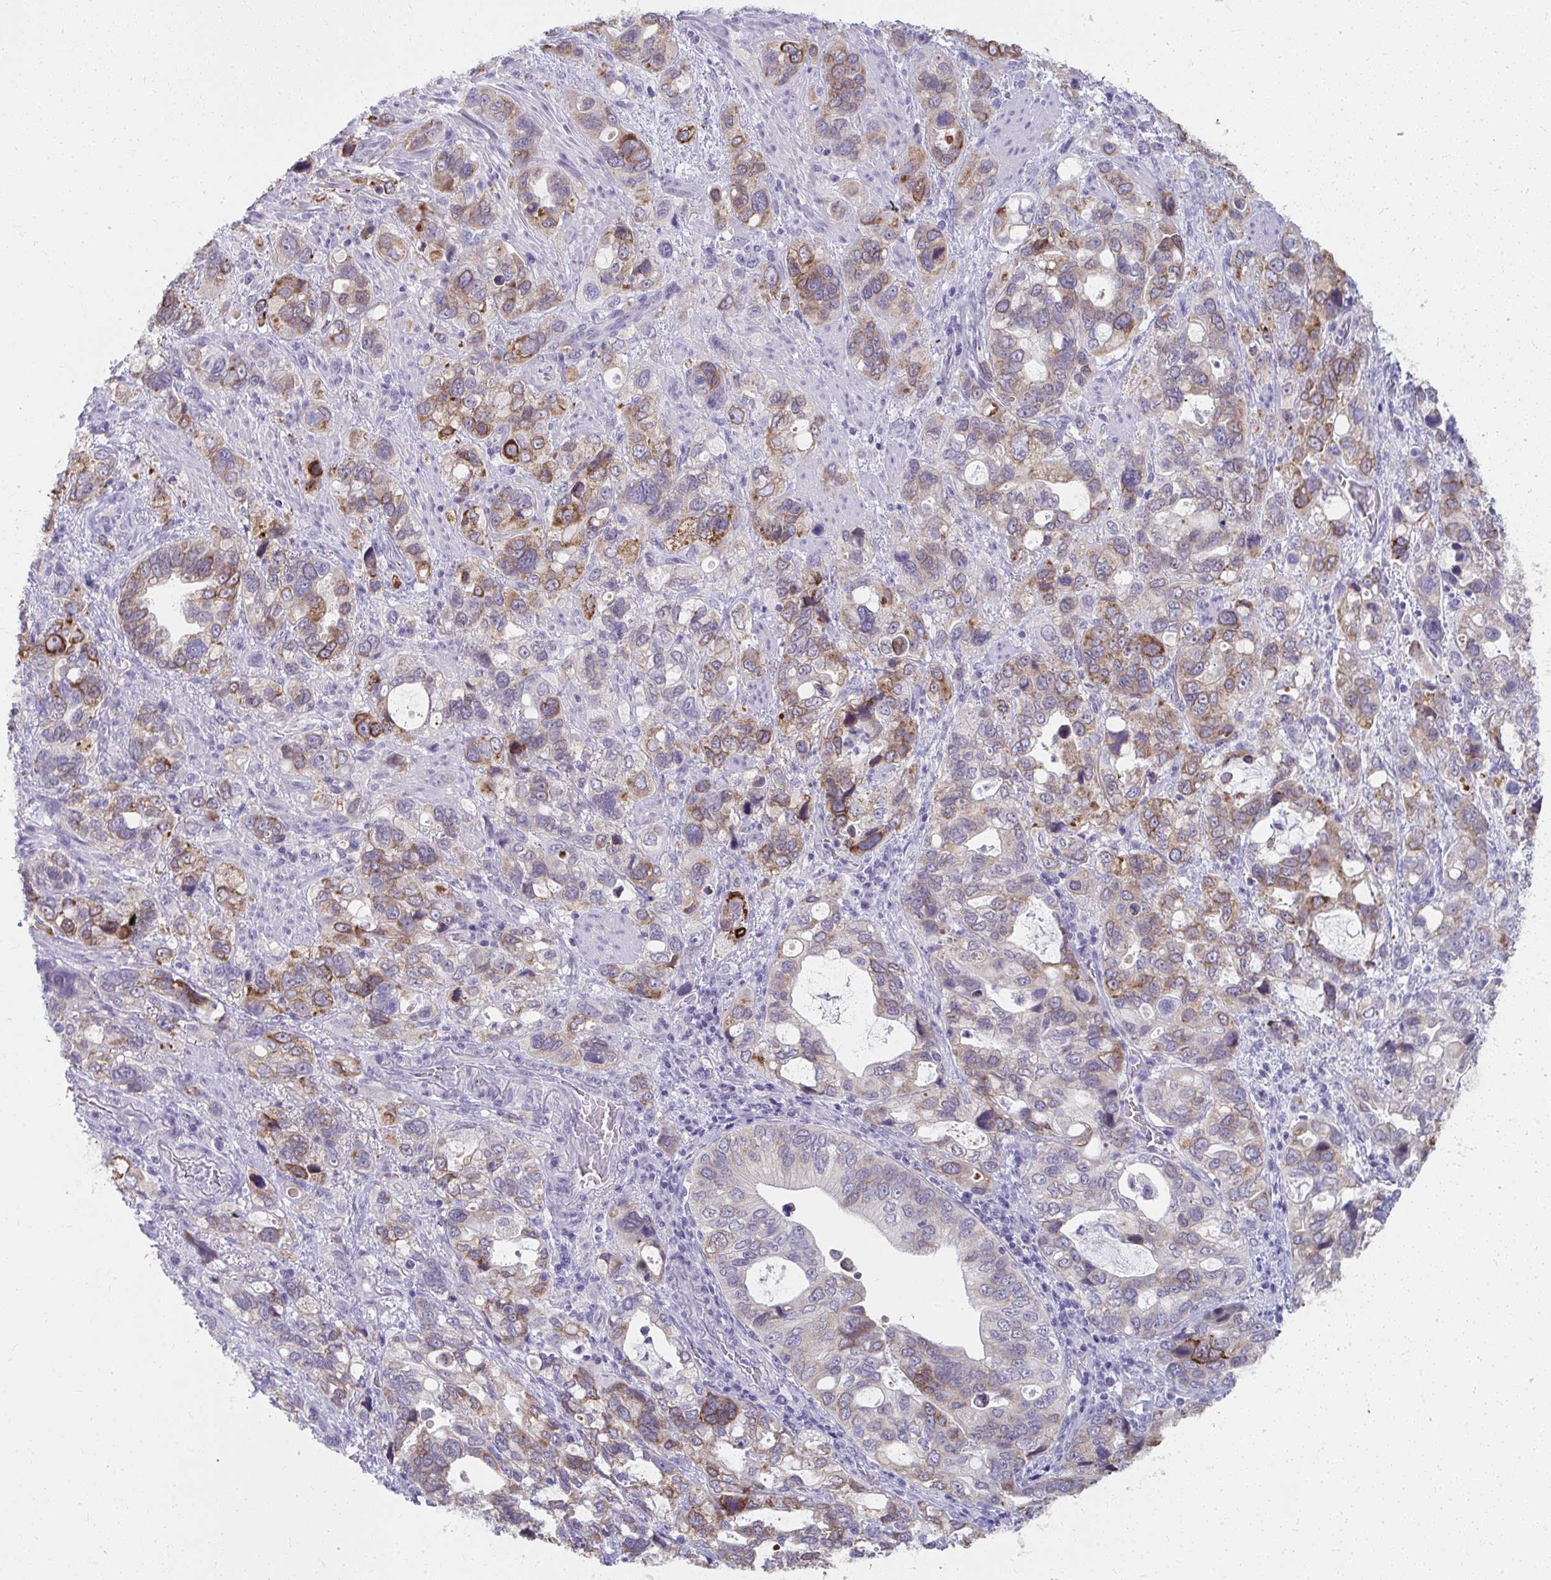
{"staining": {"intensity": "moderate", "quantity": ">75%", "location": "cytoplasmic/membranous"}, "tissue": "stomach cancer", "cell_type": "Tumor cells", "image_type": "cancer", "snomed": [{"axis": "morphology", "description": "Adenocarcinoma, NOS"}, {"axis": "topography", "description": "Stomach, upper"}], "caption": "DAB (3,3'-diaminobenzidine) immunohistochemical staining of stomach cancer (adenocarcinoma) exhibits moderate cytoplasmic/membranous protein expression in approximately >75% of tumor cells. (DAB (3,3'-diaminobenzidine) = brown stain, brightfield microscopy at high magnification).", "gene": "UGT3A2", "patient": {"sex": "female", "age": 81}}